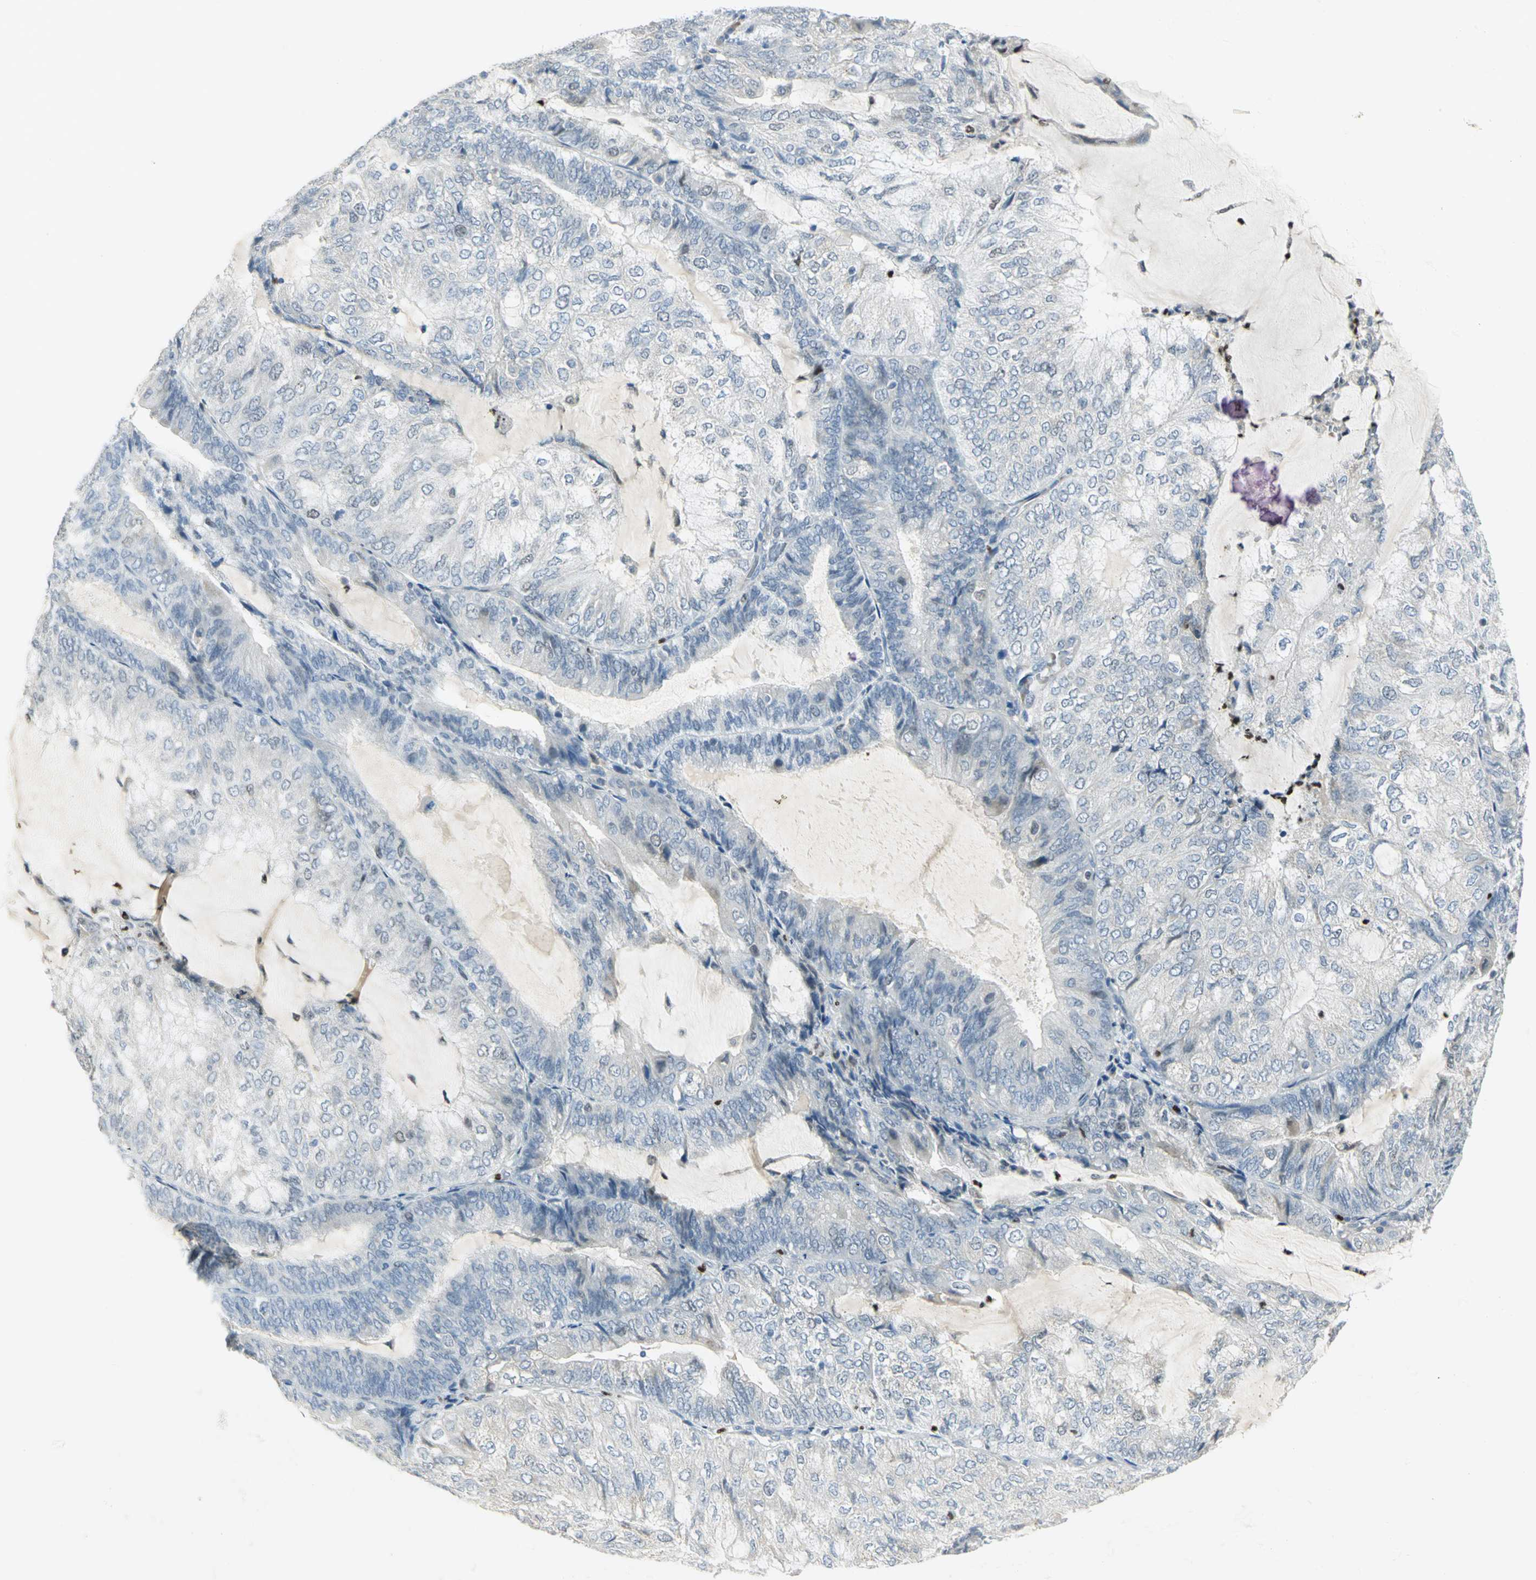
{"staining": {"intensity": "negative", "quantity": "none", "location": "none"}, "tissue": "endometrial cancer", "cell_type": "Tumor cells", "image_type": "cancer", "snomed": [{"axis": "morphology", "description": "Adenocarcinoma, NOS"}, {"axis": "topography", "description": "Endometrium"}], "caption": "Immunohistochemistry of human adenocarcinoma (endometrial) demonstrates no staining in tumor cells. The staining was performed using DAB (3,3'-diaminobenzidine) to visualize the protein expression in brown, while the nuclei were stained in blue with hematoxylin (Magnification: 20x).", "gene": "BCL6", "patient": {"sex": "female", "age": 81}}